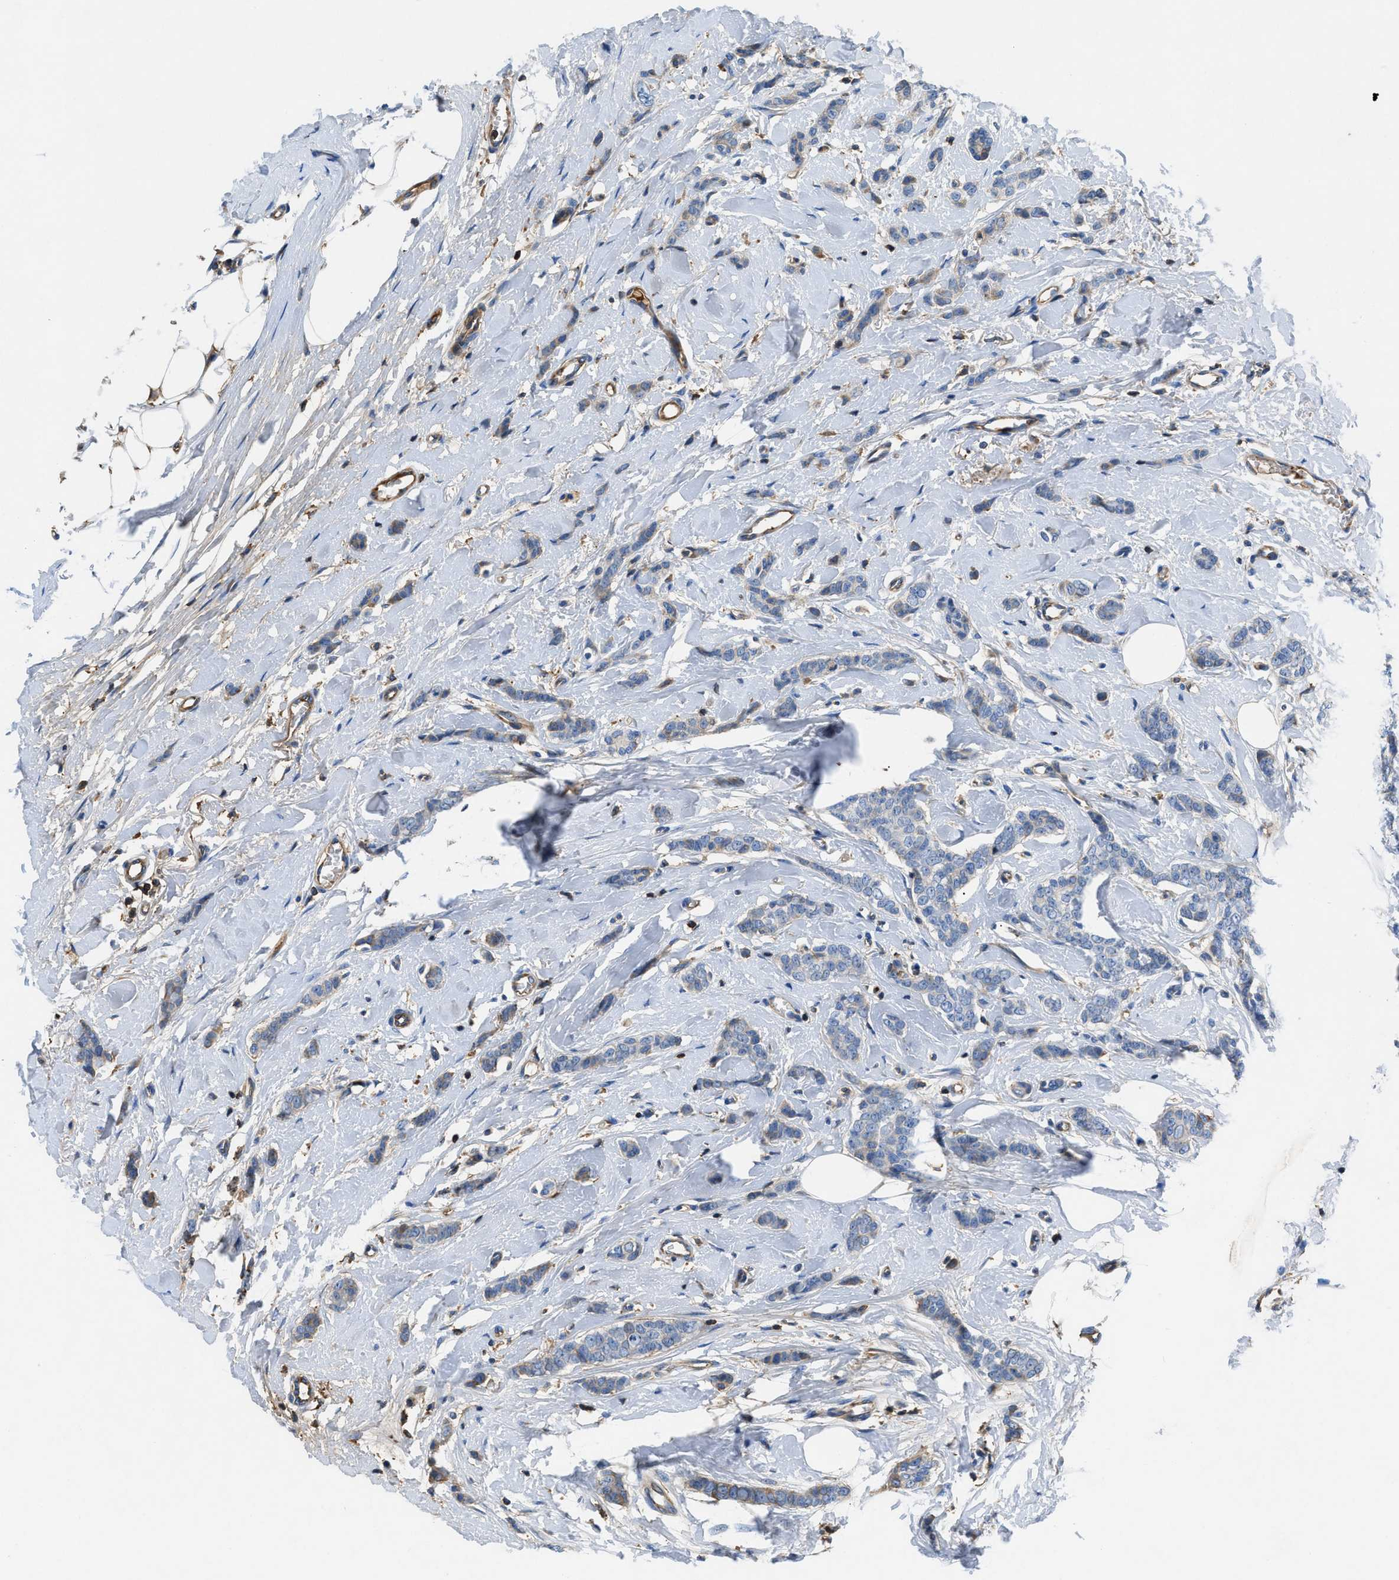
{"staining": {"intensity": "weak", "quantity": "25%-75%", "location": "cytoplasmic/membranous"}, "tissue": "breast cancer", "cell_type": "Tumor cells", "image_type": "cancer", "snomed": [{"axis": "morphology", "description": "Lobular carcinoma"}, {"axis": "topography", "description": "Skin"}, {"axis": "topography", "description": "Breast"}], "caption": "A high-resolution image shows IHC staining of breast cancer, which reveals weak cytoplasmic/membranous positivity in about 25%-75% of tumor cells.", "gene": "ATP6V0D1", "patient": {"sex": "female", "age": 46}}